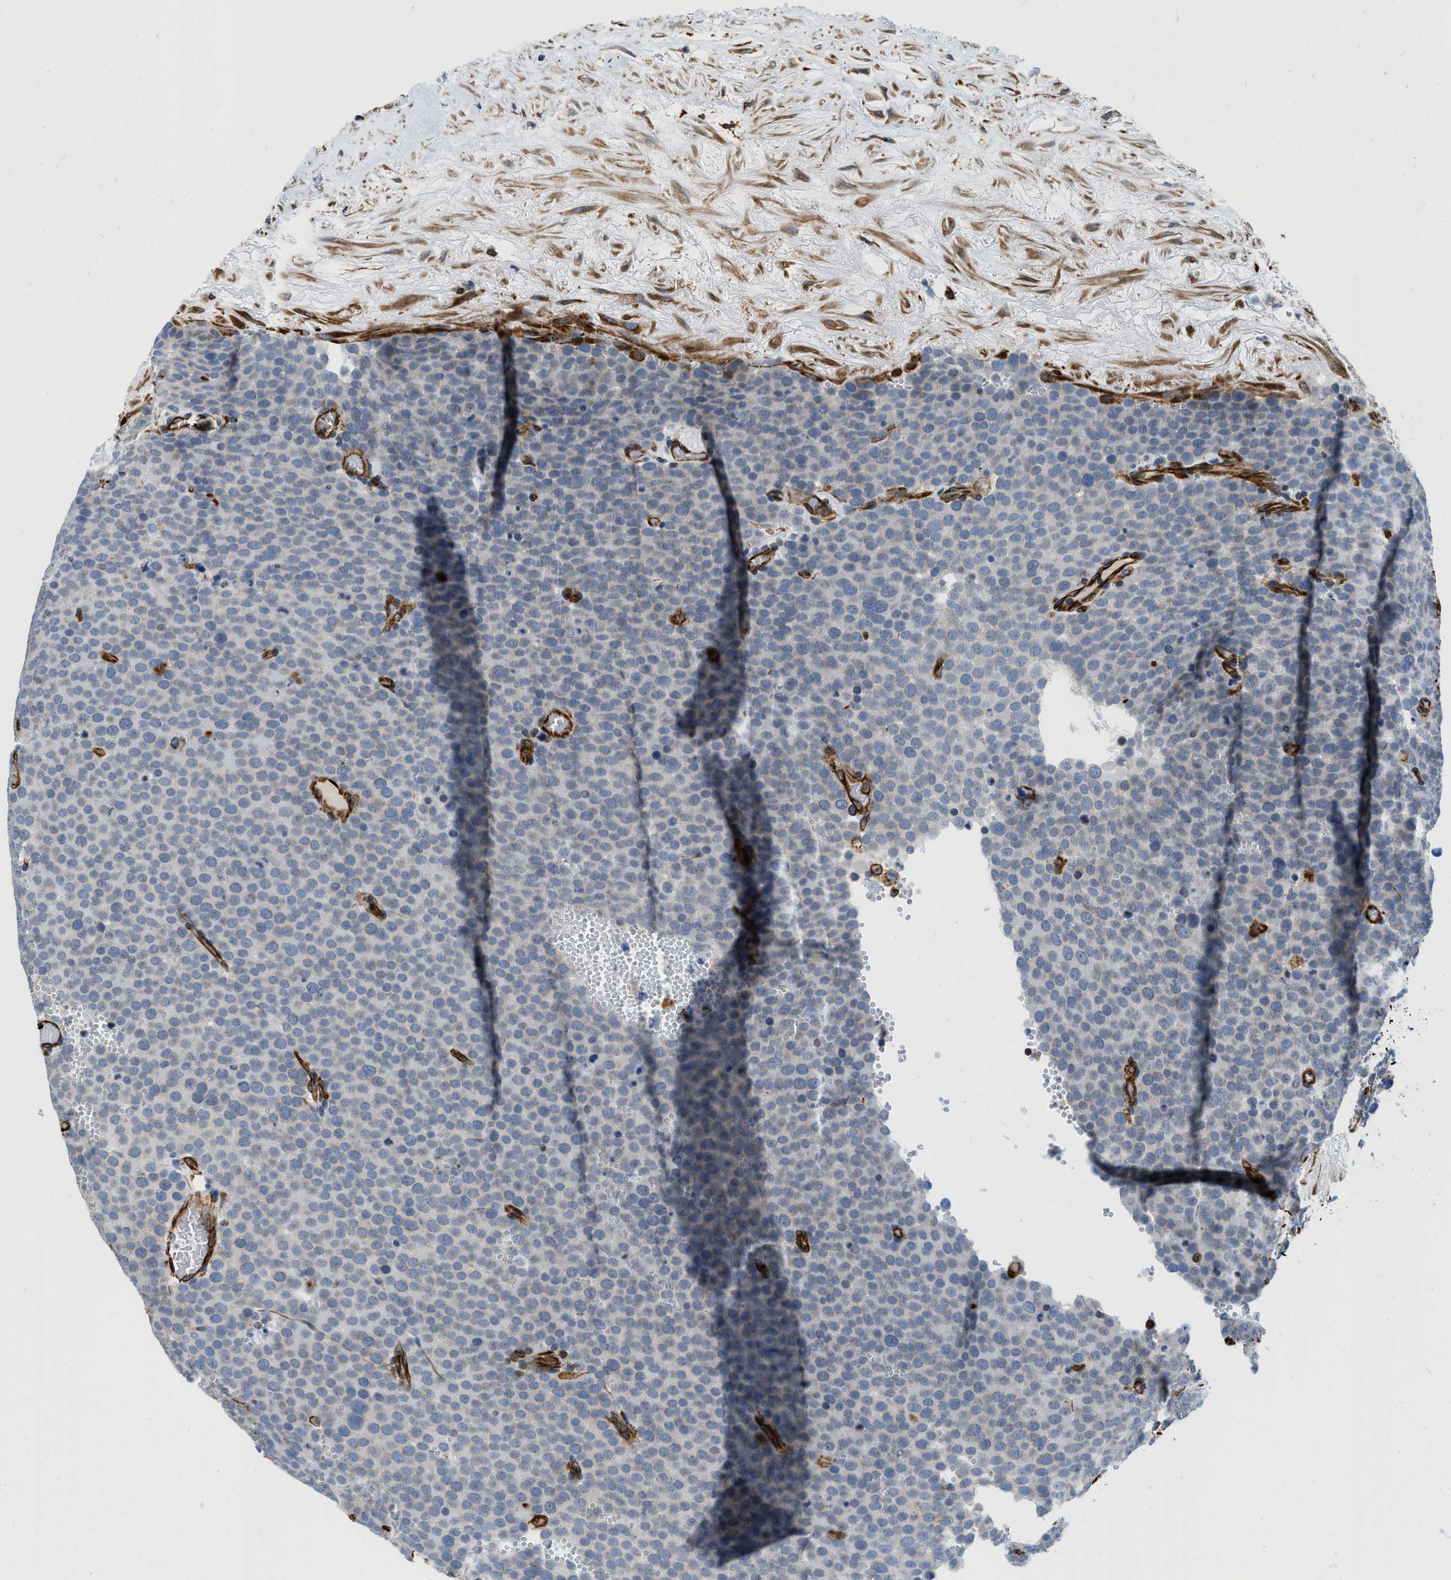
{"staining": {"intensity": "negative", "quantity": "none", "location": "none"}, "tissue": "testis cancer", "cell_type": "Tumor cells", "image_type": "cancer", "snomed": [{"axis": "morphology", "description": "Normal tissue, NOS"}, {"axis": "morphology", "description": "Seminoma, NOS"}, {"axis": "topography", "description": "Testis"}], "caption": "Tumor cells are negative for protein expression in human testis cancer.", "gene": "HSD17B12", "patient": {"sex": "male", "age": 71}}